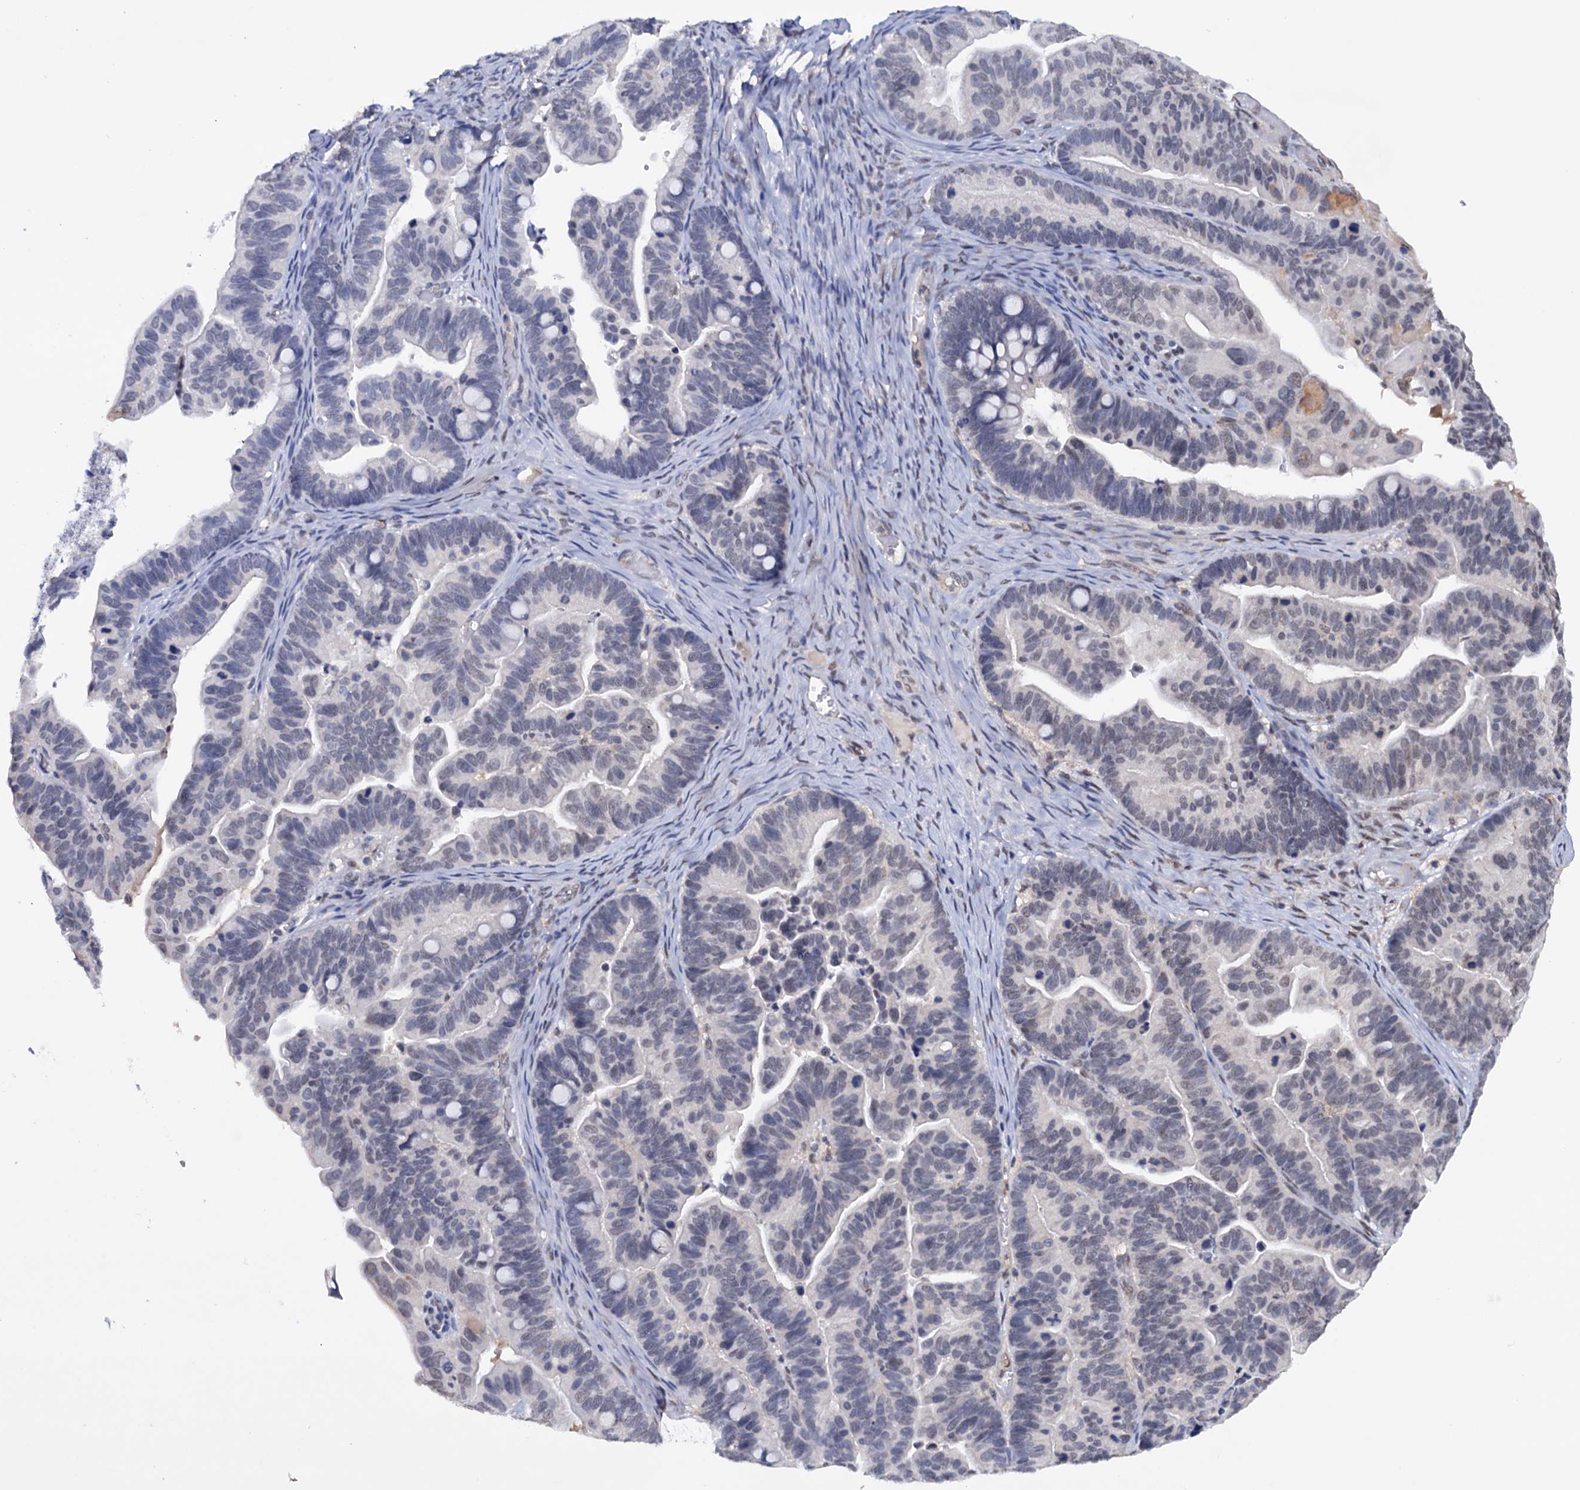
{"staining": {"intensity": "negative", "quantity": "none", "location": "none"}, "tissue": "ovarian cancer", "cell_type": "Tumor cells", "image_type": "cancer", "snomed": [{"axis": "morphology", "description": "Cystadenocarcinoma, serous, NOS"}, {"axis": "topography", "description": "Ovary"}], "caption": "DAB (3,3'-diaminobenzidine) immunohistochemical staining of serous cystadenocarcinoma (ovarian) displays no significant staining in tumor cells.", "gene": "TBC1D12", "patient": {"sex": "female", "age": 56}}